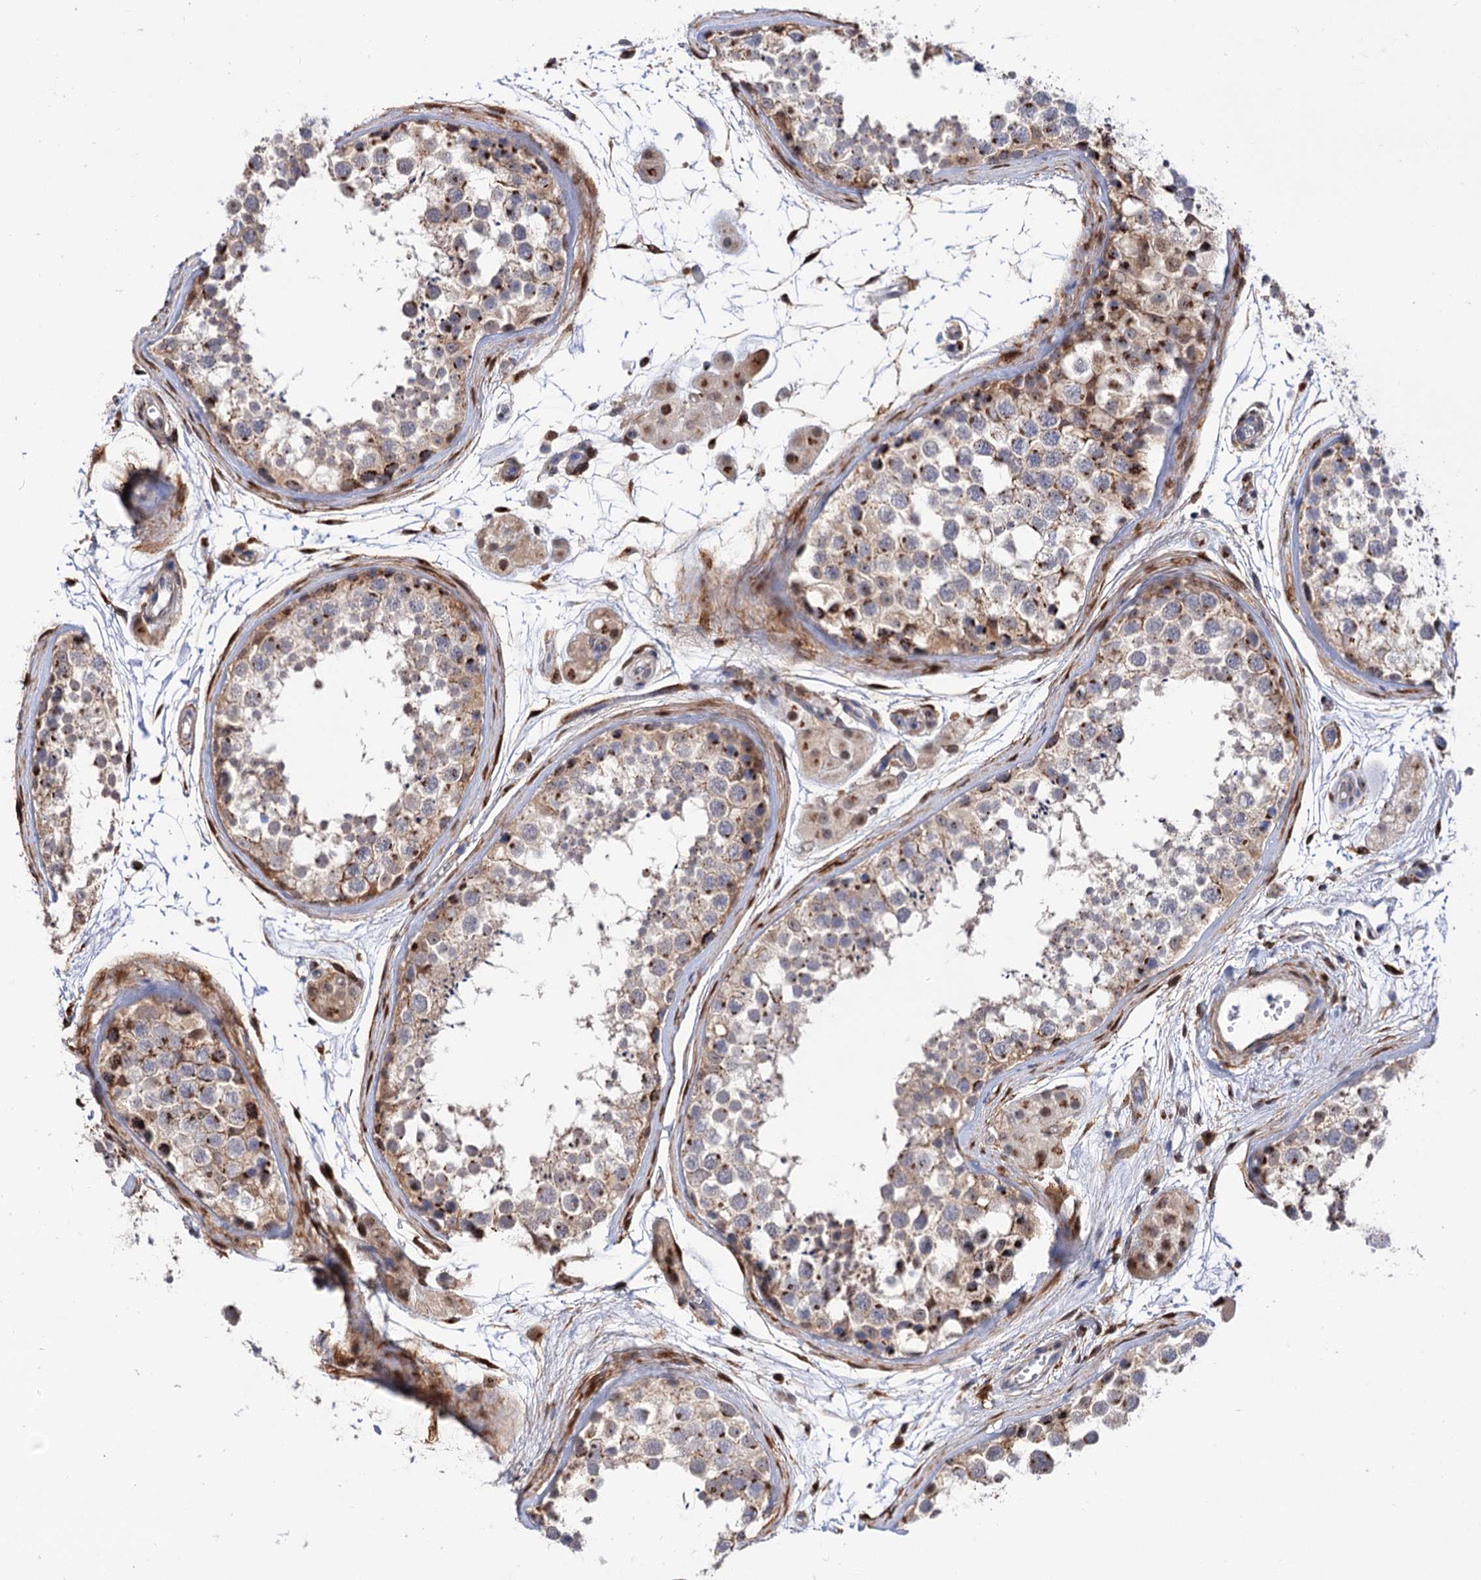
{"staining": {"intensity": "moderate", "quantity": "25%-75%", "location": "cytoplasmic/membranous"}, "tissue": "testis", "cell_type": "Cells in seminiferous ducts", "image_type": "normal", "snomed": [{"axis": "morphology", "description": "Normal tissue, NOS"}, {"axis": "topography", "description": "Testis"}], "caption": "Immunohistochemistry (IHC) photomicrograph of benign human testis stained for a protein (brown), which exhibits medium levels of moderate cytoplasmic/membranous positivity in approximately 25%-75% of cells in seminiferous ducts.", "gene": "C11orf96", "patient": {"sex": "male", "age": 56}}